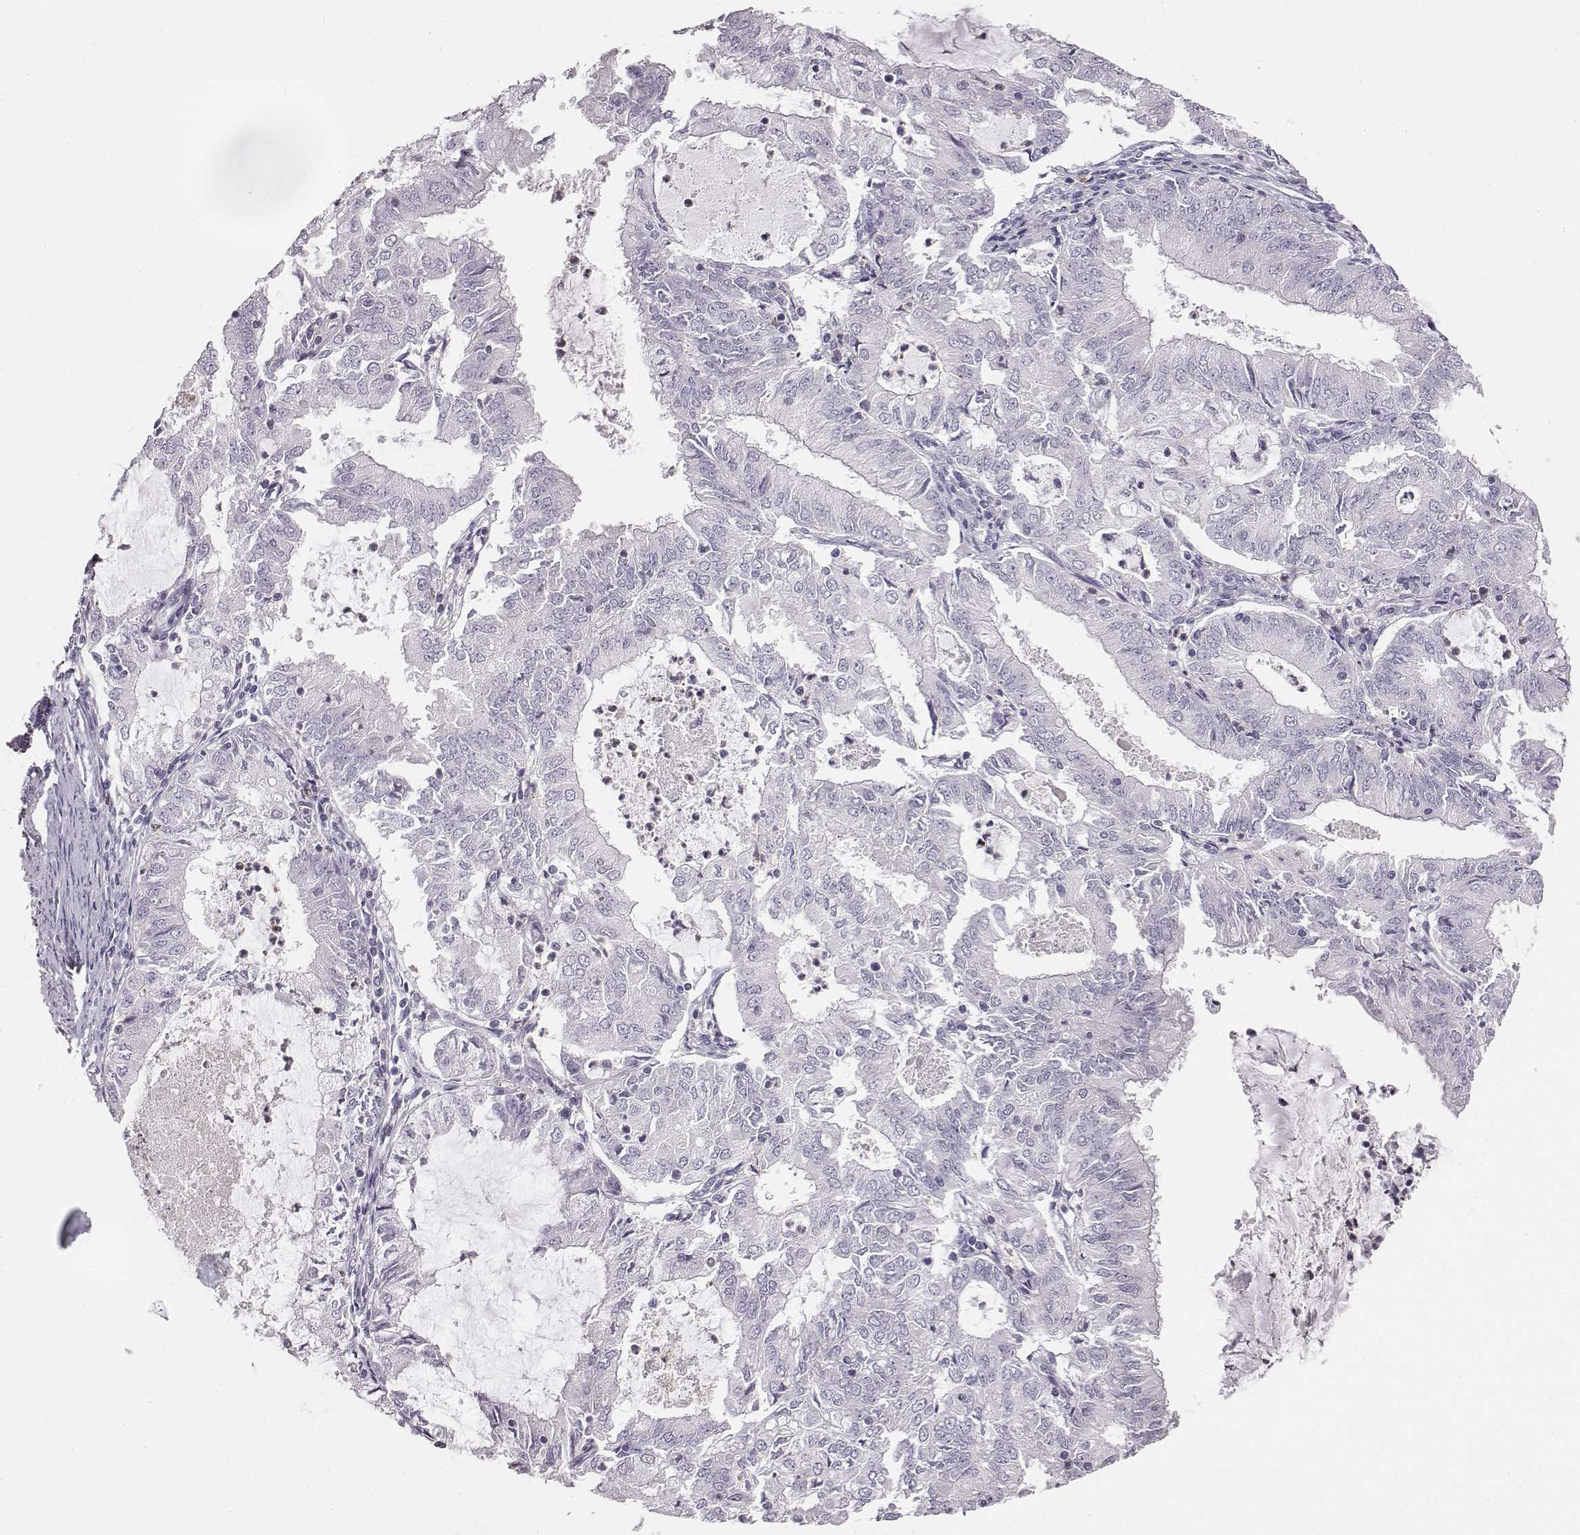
{"staining": {"intensity": "negative", "quantity": "none", "location": "none"}, "tissue": "endometrial cancer", "cell_type": "Tumor cells", "image_type": "cancer", "snomed": [{"axis": "morphology", "description": "Adenocarcinoma, NOS"}, {"axis": "topography", "description": "Endometrium"}], "caption": "An IHC photomicrograph of endometrial cancer is shown. There is no staining in tumor cells of endometrial cancer. Nuclei are stained in blue.", "gene": "ADAM7", "patient": {"sex": "female", "age": 57}}